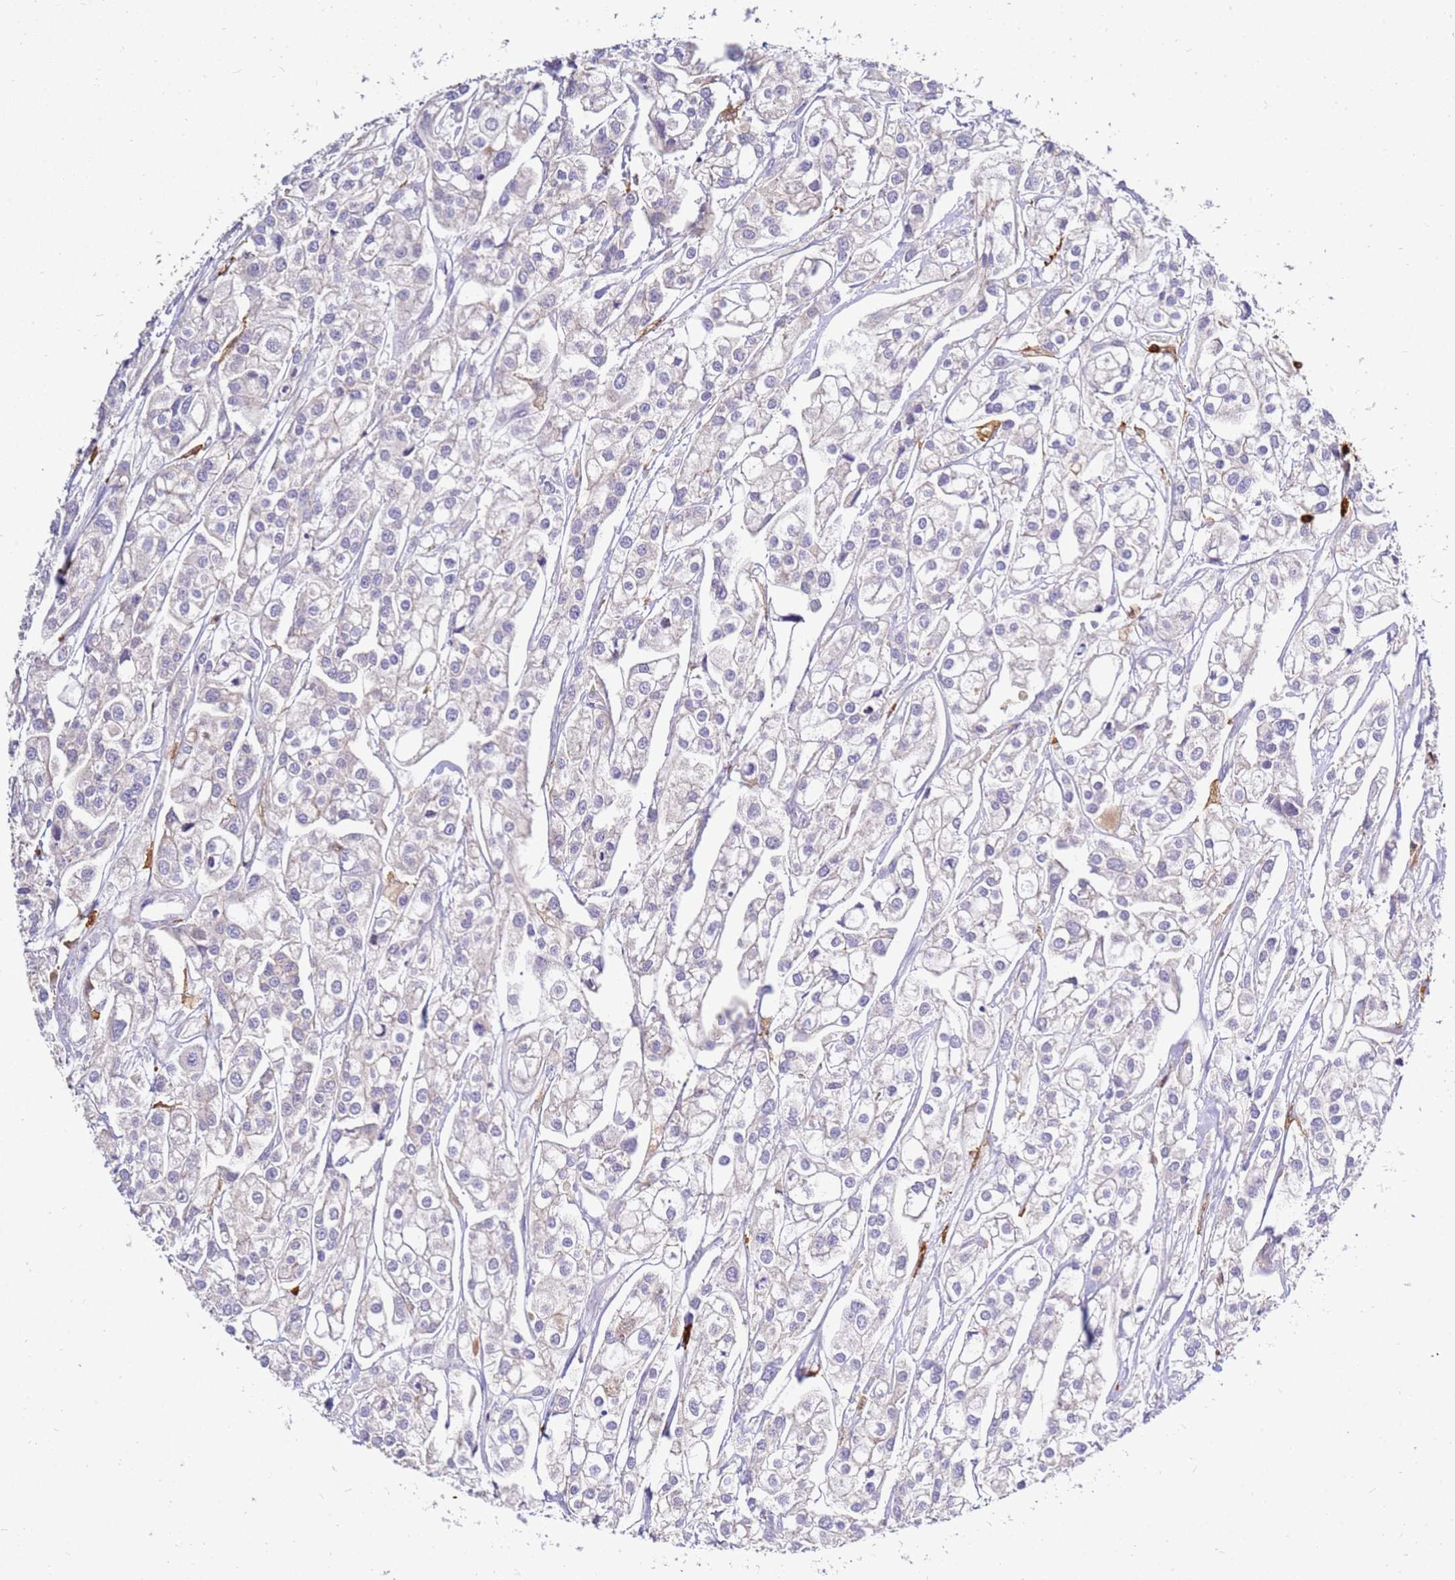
{"staining": {"intensity": "negative", "quantity": "none", "location": "none"}, "tissue": "urothelial cancer", "cell_type": "Tumor cells", "image_type": "cancer", "snomed": [{"axis": "morphology", "description": "Urothelial carcinoma, High grade"}, {"axis": "topography", "description": "Urinary bladder"}], "caption": "This is an IHC photomicrograph of urothelial carcinoma (high-grade). There is no positivity in tumor cells.", "gene": "CORO1A", "patient": {"sex": "male", "age": 67}}